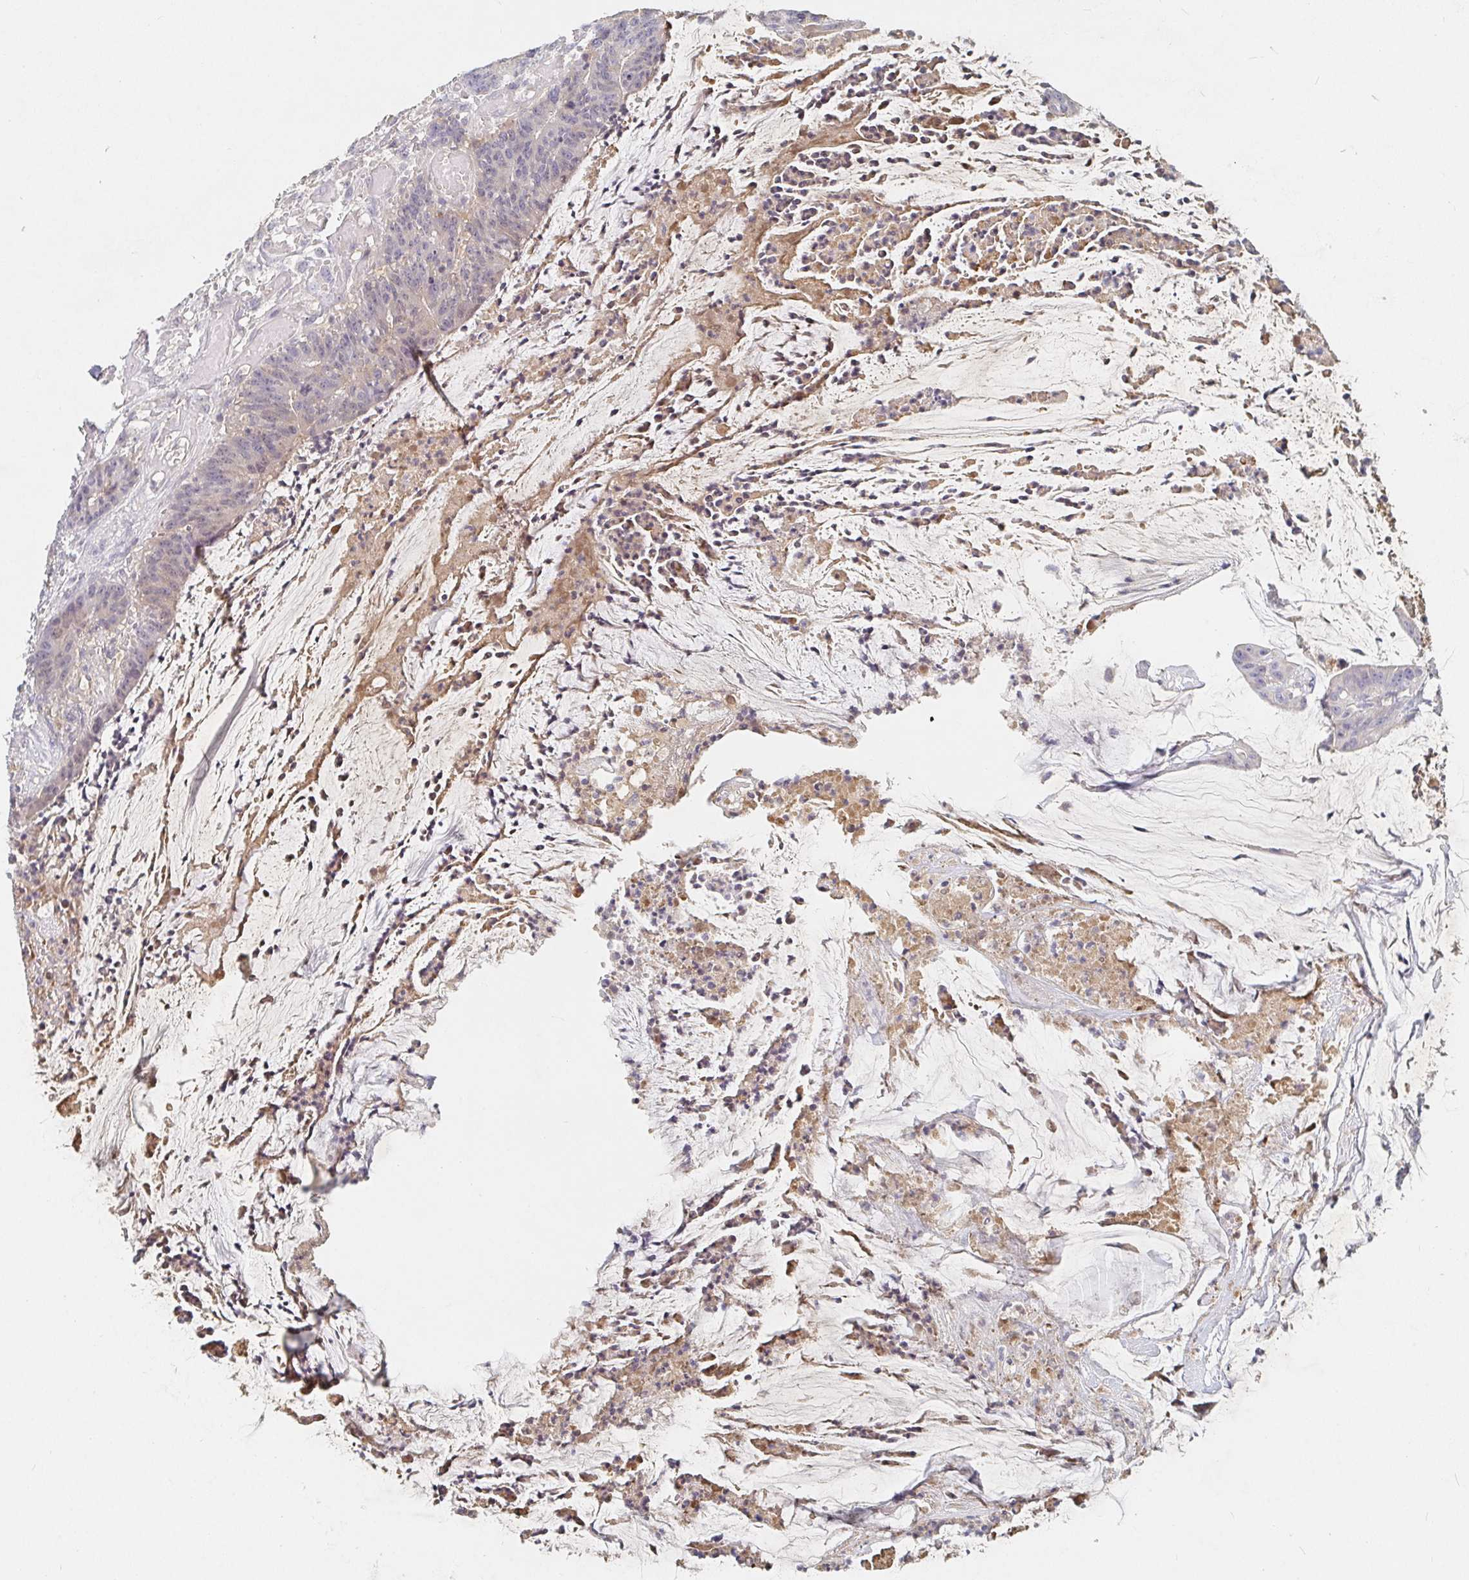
{"staining": {"intensity": "negative", "quantity": "none", "location": "none"}, "tissue": "colorectal cancer", "cell_type": "Tumor cells", "image_type": "cancer", "snomed": [{"axis": "morphology", "description": "Adenocarcinoma, NOS"}, {"axis": "topography", "description": "Colon"}], "caption": "An immunohistochemistry image of colorectal adenocarcinoma is shown. There is no staining in tumor cells of colorectal adenocarcinoma.", "gene": "NME9", "patient": {"sex": "female", "age": 78}}